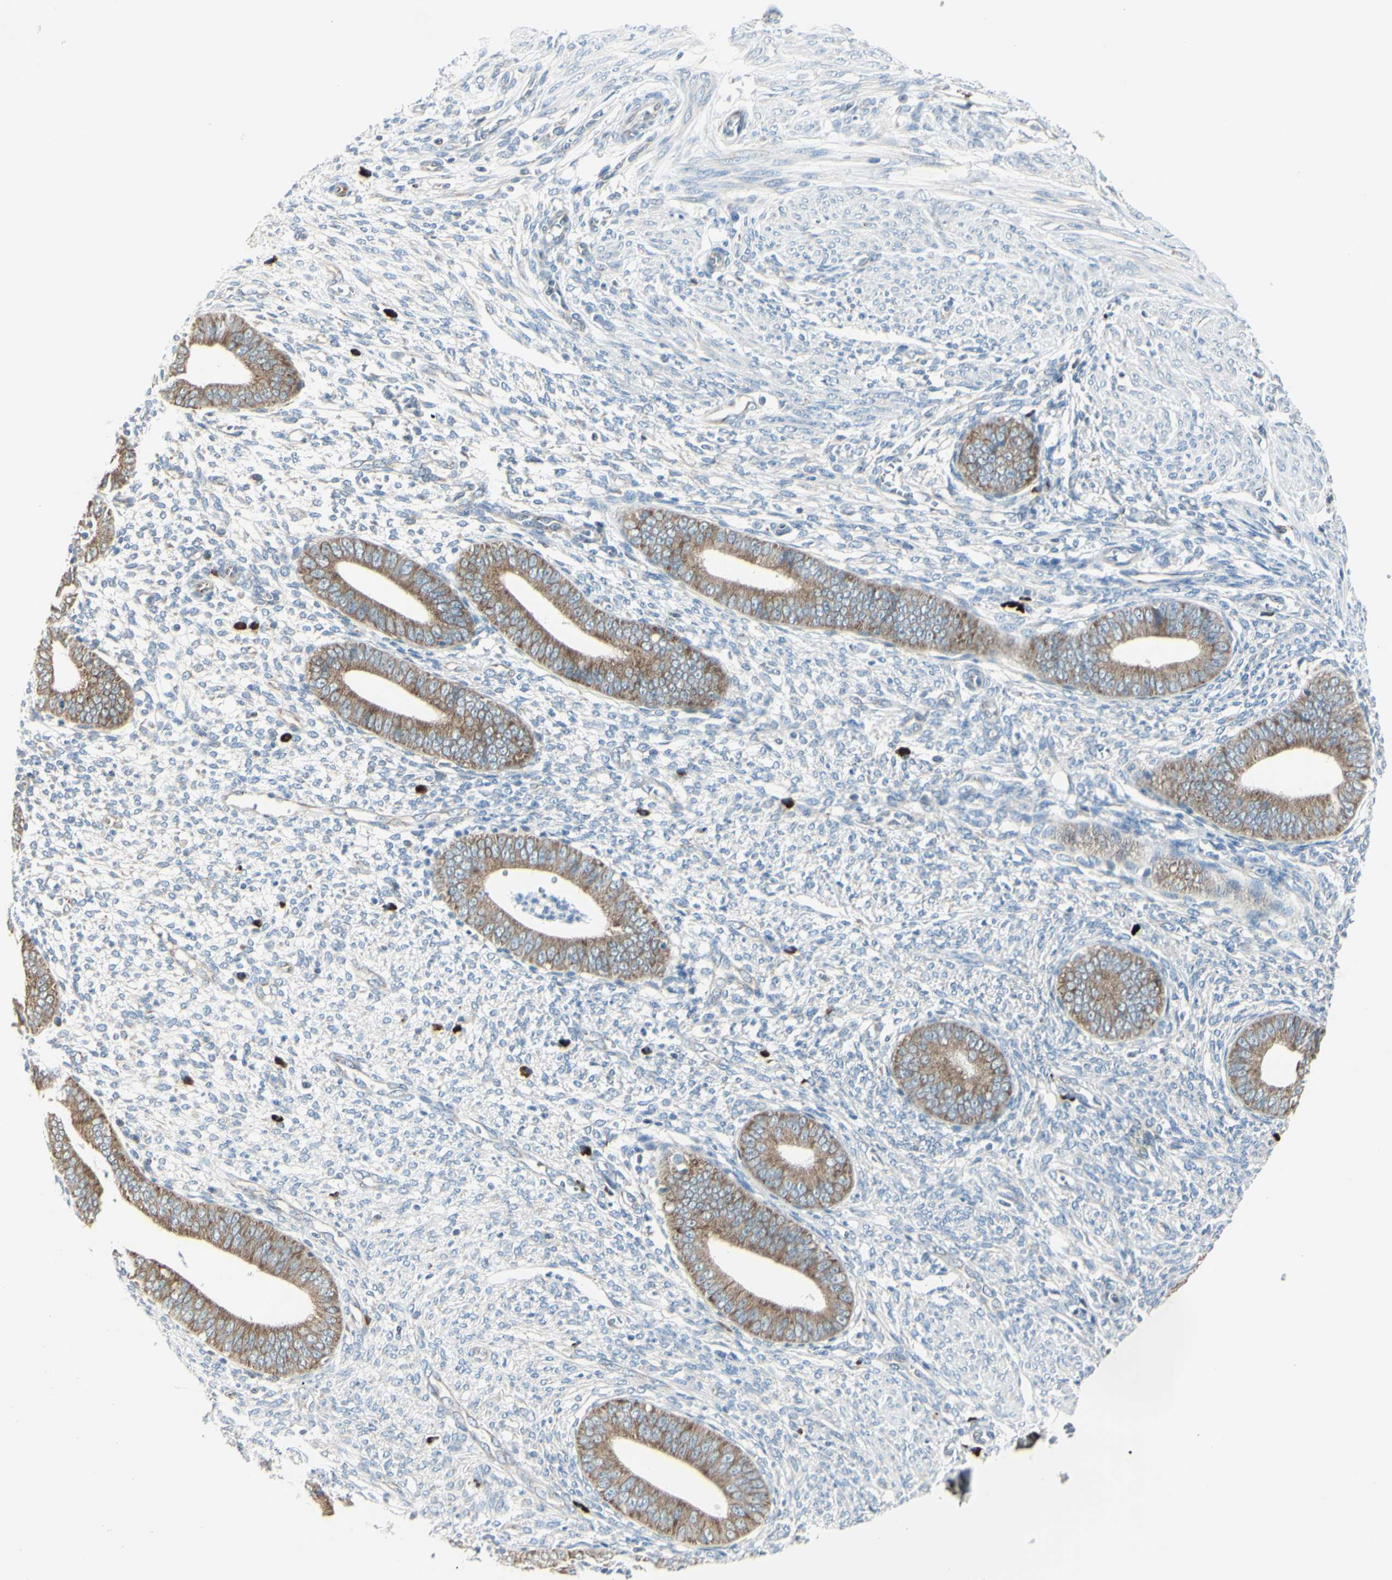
{"staining": {"intensity": "negative", "quantity": "none", "location": "none"}, "tissue": "endometrium", "cell_type": "Cells in endometrial stroma", "image_type": "normal", "snomed": [{"axis": "morphology", "description": "Normal tissue, NOS"}, {"axis": "topography", "description": "Endometrium"}], "caption": "The immunohistochemistry histopathology image has no significant staining in cells in endometrial stroma of endometrium. The staining is performed using DAB (3,3'-diaminobenzidine) brown chromogen with nuclei counter-stained in using hematoxylin.", "gene": "SELENOS", "patient": {"sex": "female", "age": 35}}